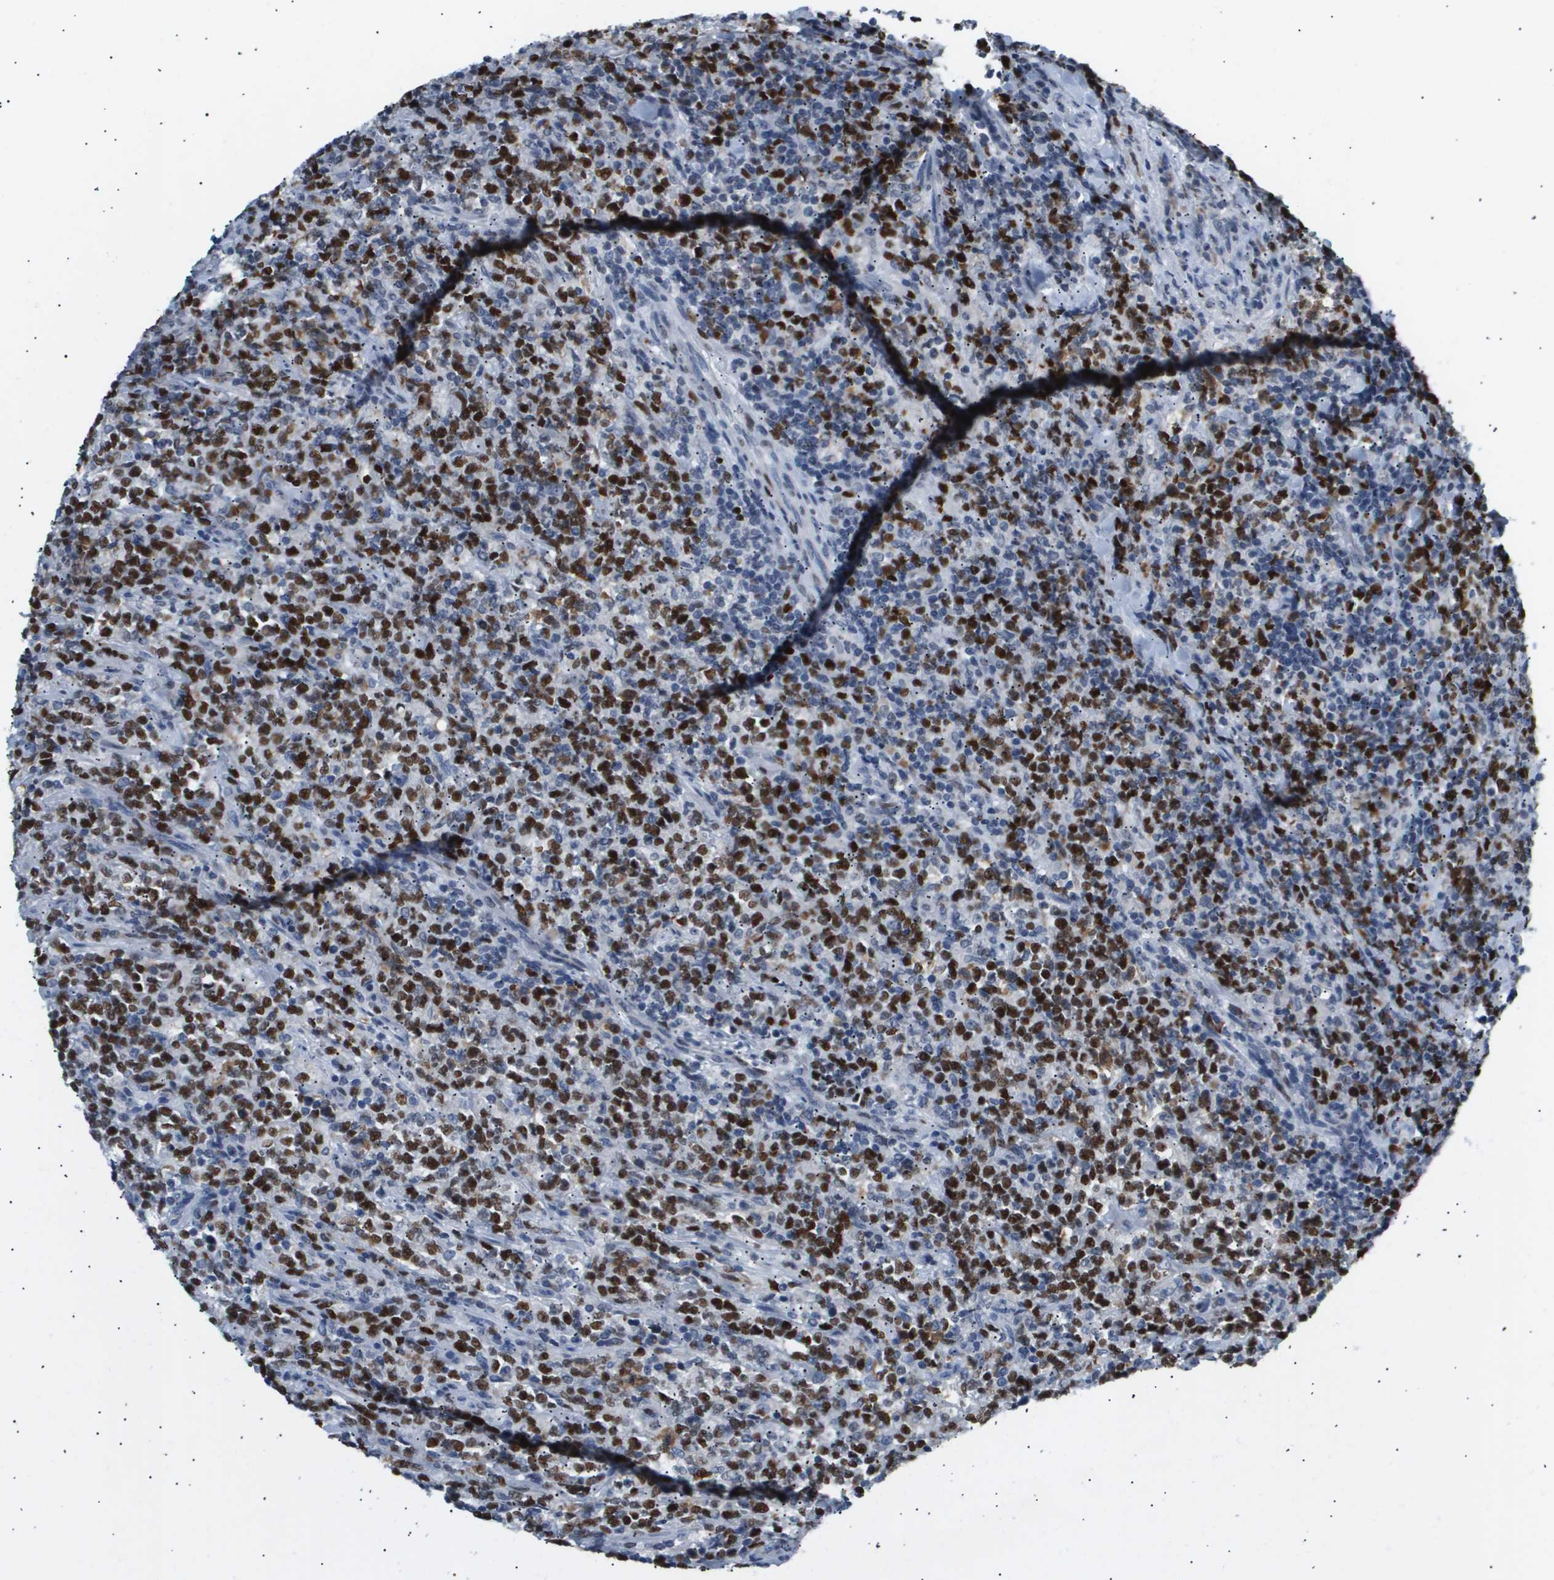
{"staining": {"intensity": "strong", "quantity": ">75%", "location": "nuclear"}, "tissue": "lymphoma", "cell_type": "Tumor cells", "image_type": "cancer", "snomed": [{"axis": "morphology", "description": "Malignant lymphoma, non-Hodgkin's type, High grade"}, {"axis": "topography", "description": "Soft tissue"}], "caption": "About >75% of tumor cells in high-grade malignant lymphoma, non-Hodgkin's type exhibit strong nuclear protein expression as visualized by brown immunohistochemical staining.", "gene": "ANAPC2", "patient": {"sex": "male", "age": 18}}